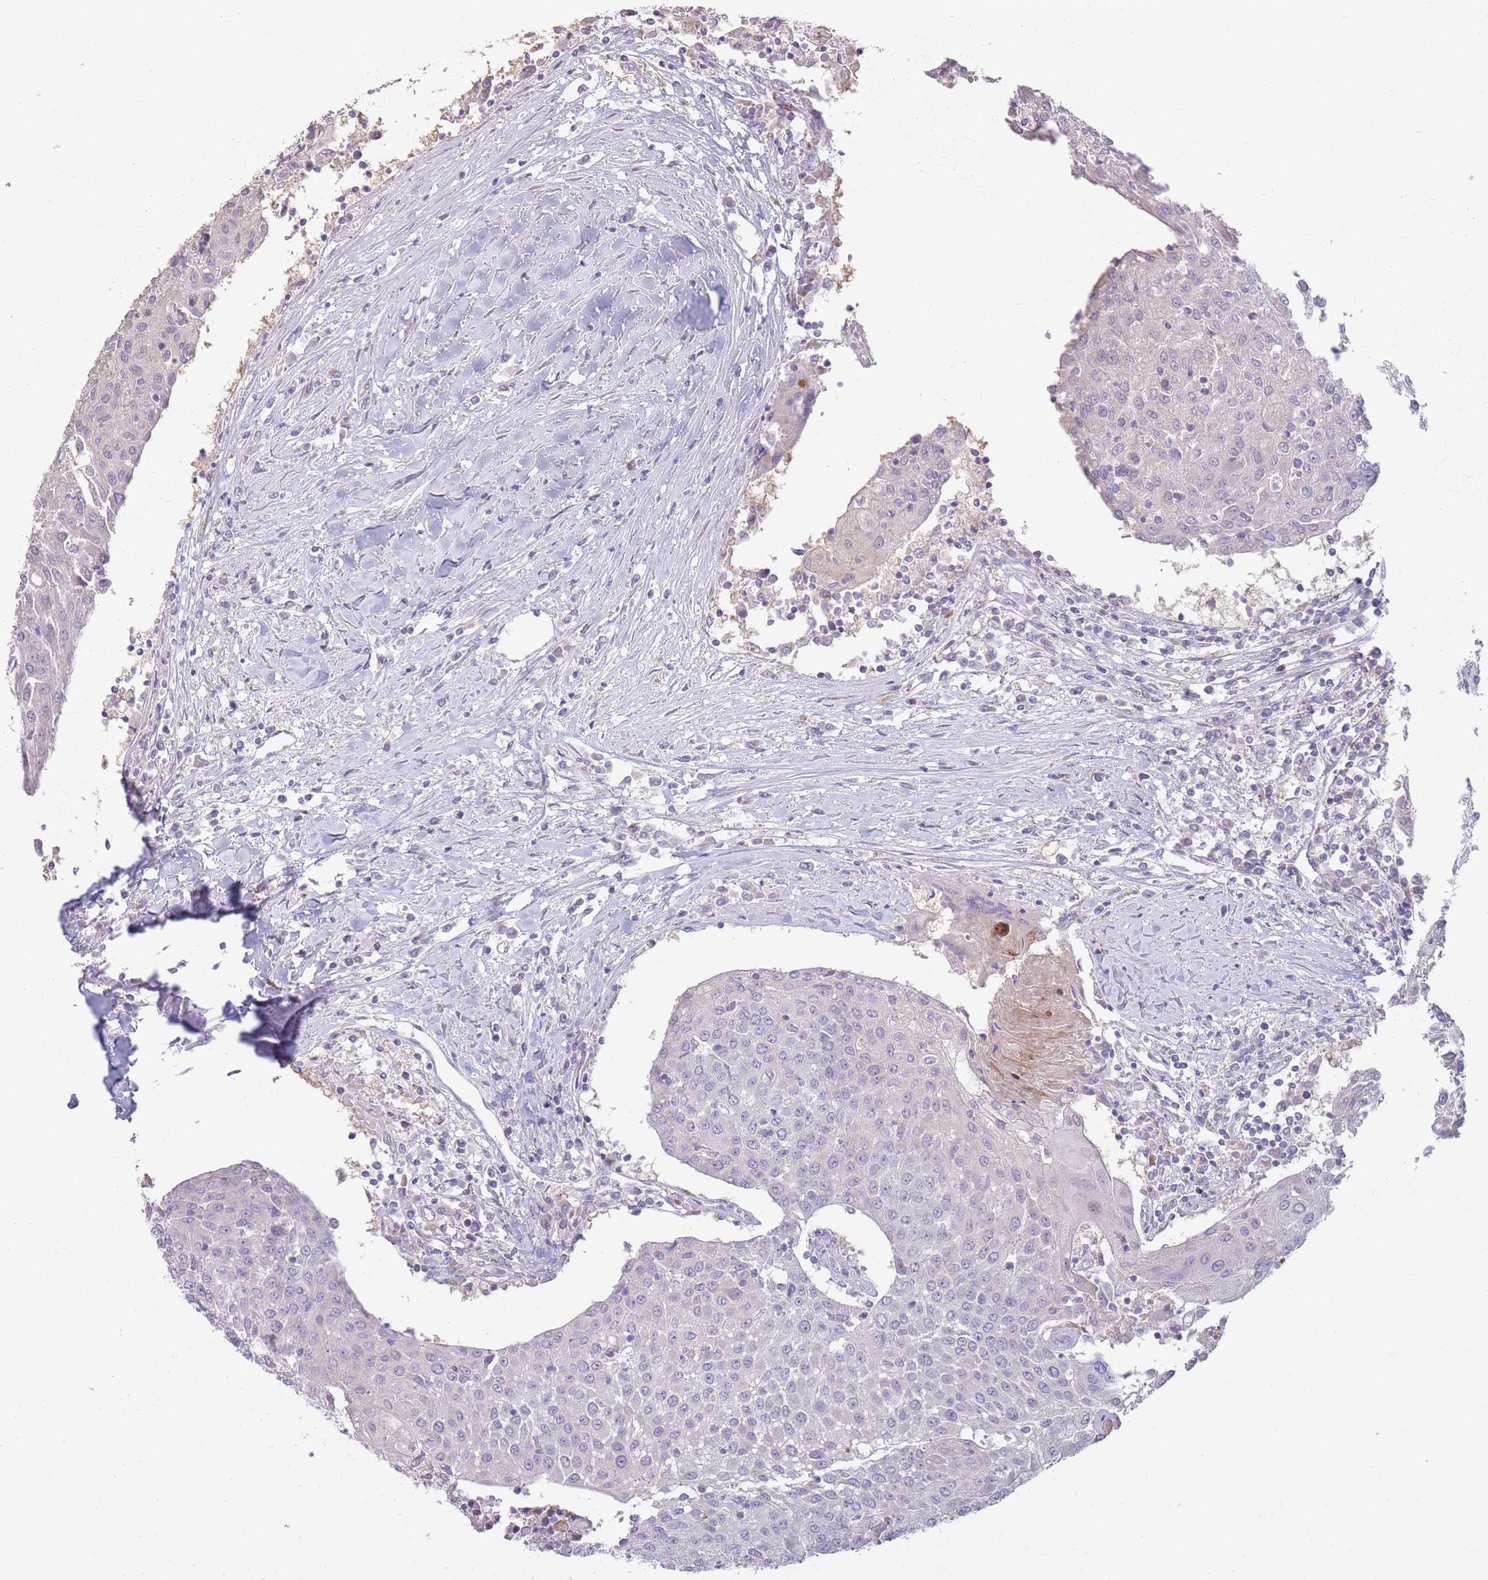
{"staining": {"intensity": "negative", "quantity": "none", "location": "none"}, "tissue": "urothelial cancer", "cell_type": "Tumor cells", "image_type": "cancer", "snomed": [{"axis": "morphology", "description": "Urothelial carcinoma, High grade"}, {"axis": "topography", "description": "Urinary bladder"}], "caption": "IHC histopathology image of neoplastic tissue: urothelial cancer stained with DAB shows no significant protein expression in tumor cells.", "gene": "PPP3R2", "patient": {"sex": "female", "age": 85}}